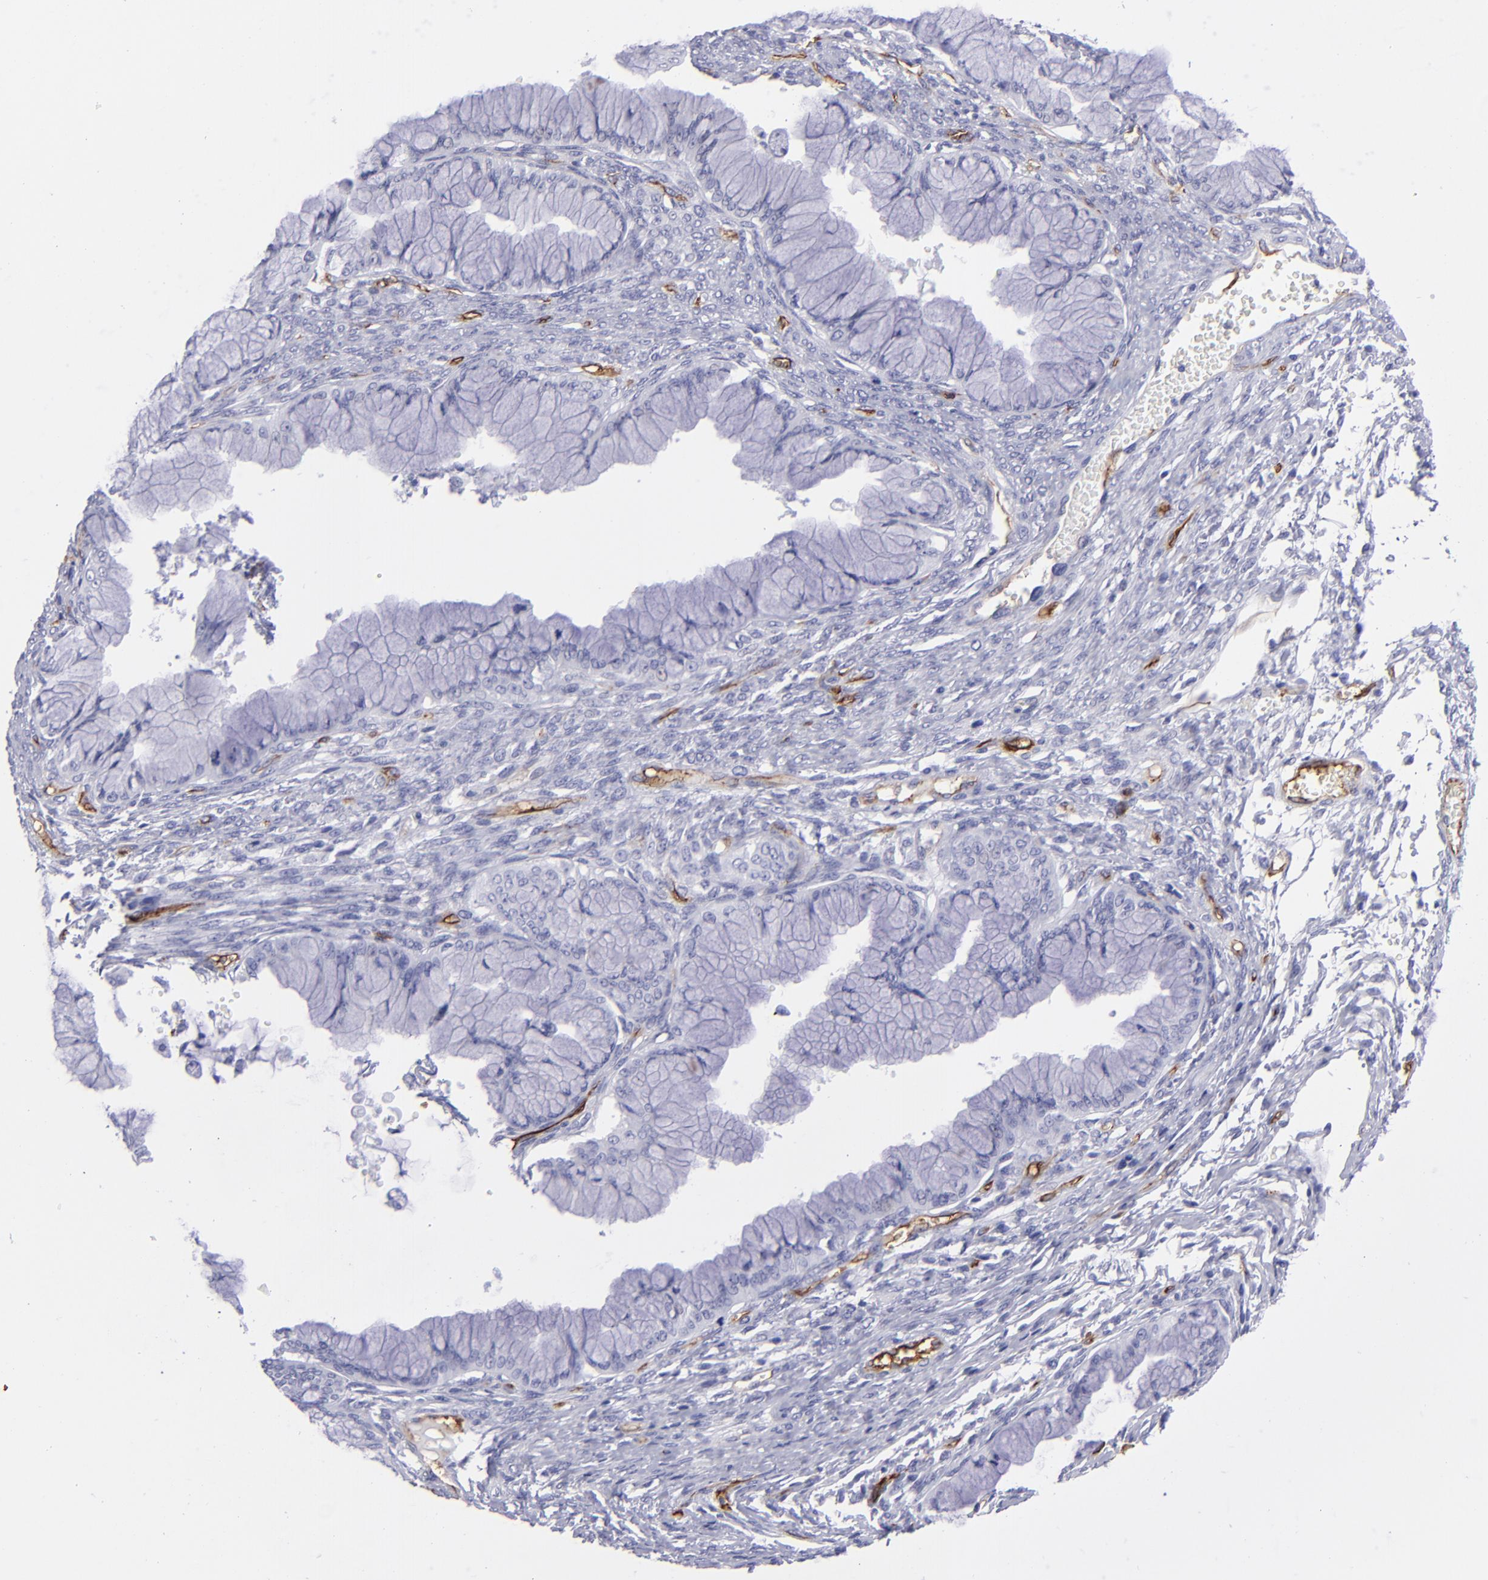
{"staining": {"intensity": "negative", "quantity": "none", "location": "none"}, "tissue": "ovarian cancer", "cell_type": "Tumor cells", "image_type": "cancer", "snomed": [{"axis": "morphology", "description": "Cystadenocarcinoma, mucinous, NOS"}, {"axis": "topography", "description": "Ovary"}], "caption": "High power microscopy photomicrograph of an IHC photomicrograph of ovarian cancer, revealing no significant positivity in tumor cells. Nuclei are stained in blue.", "gene": "ACE", "patient": {"sex": "female", "age": 63}}